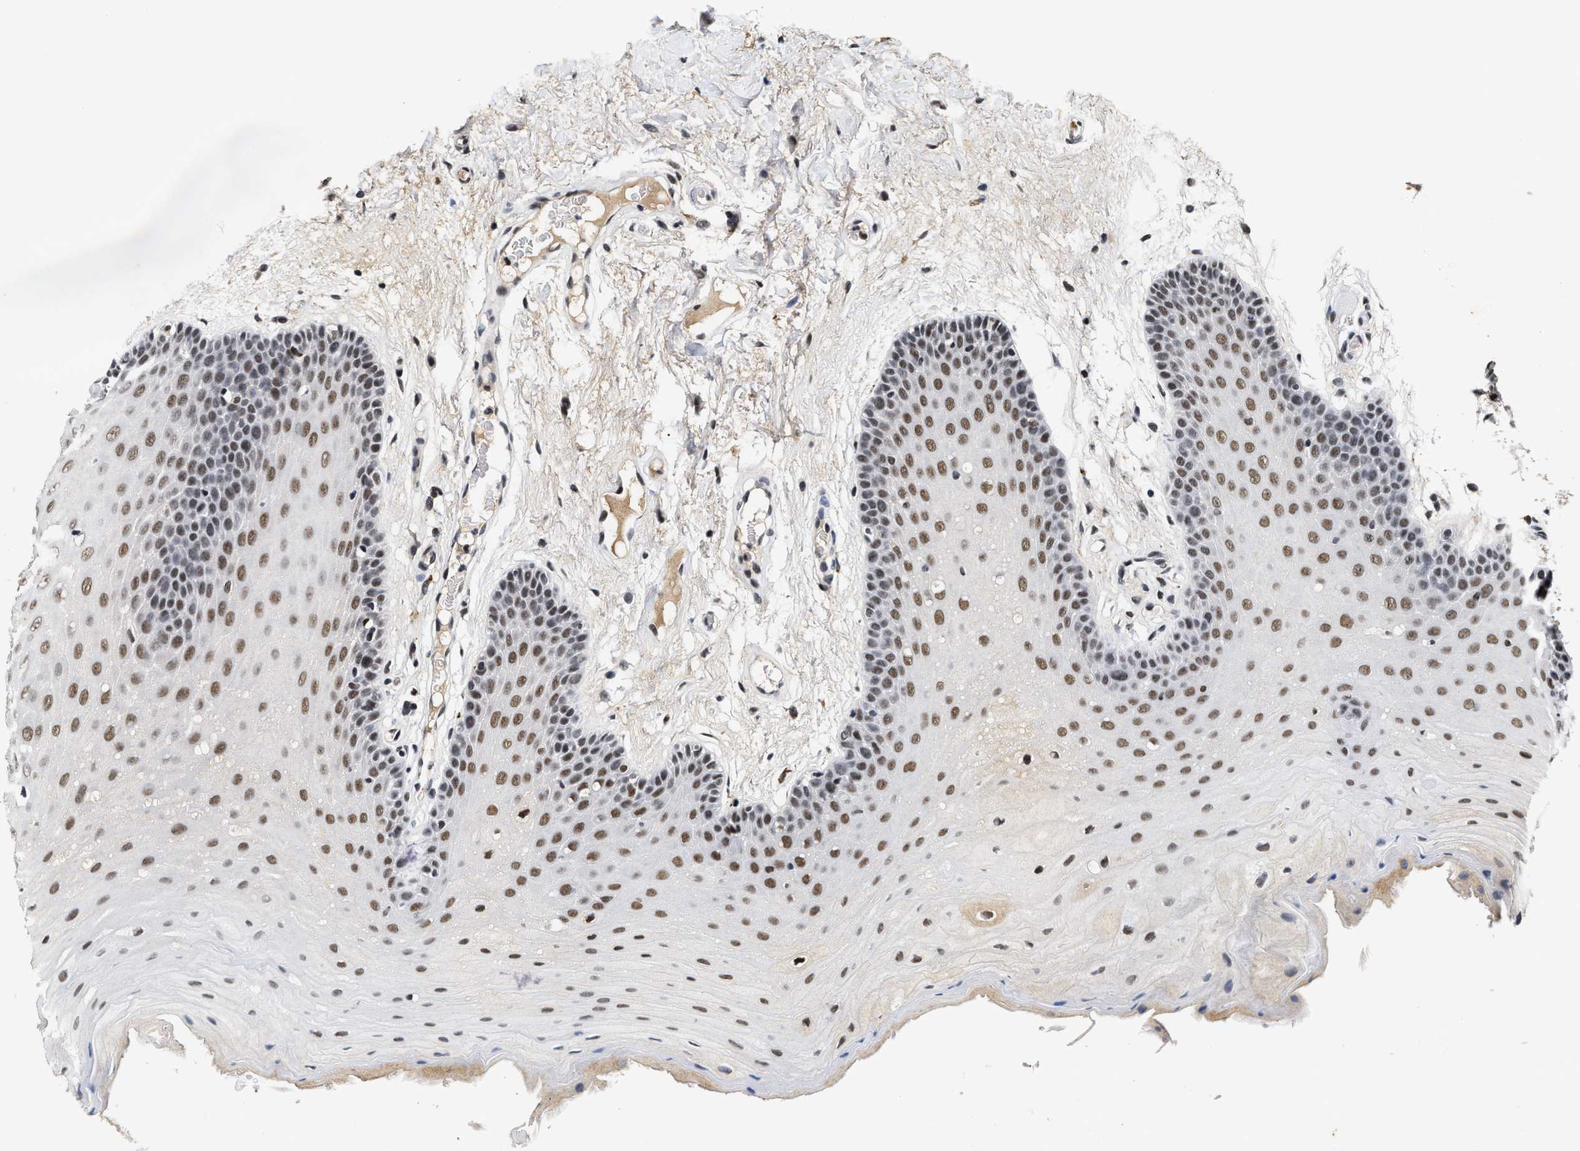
{"staining": {"intensity": "moderate", "quantity": ">75%", "location": "nuclear"}, "tissue": "oral mucosa", "cell_type": "Squamous epithelial cells", "image_type": "normal", "snomed": [{"axis": "morphology", "description": "Normal tissue, NOS"}, {"axis": "morphology", "description": "Squamous cell carcinoma, NOS"}, {"axis": "topography", "description": "Oral tissue"}, {"axis": "topography", "description": "Head-Neck"}], "caption": "Squamous epithelial cells show moderate nuclear staining in about >75% of cells in unremarkable oral mucosa.", "gene": "INIP", "patient": {"sex": "male", "age": 71}}